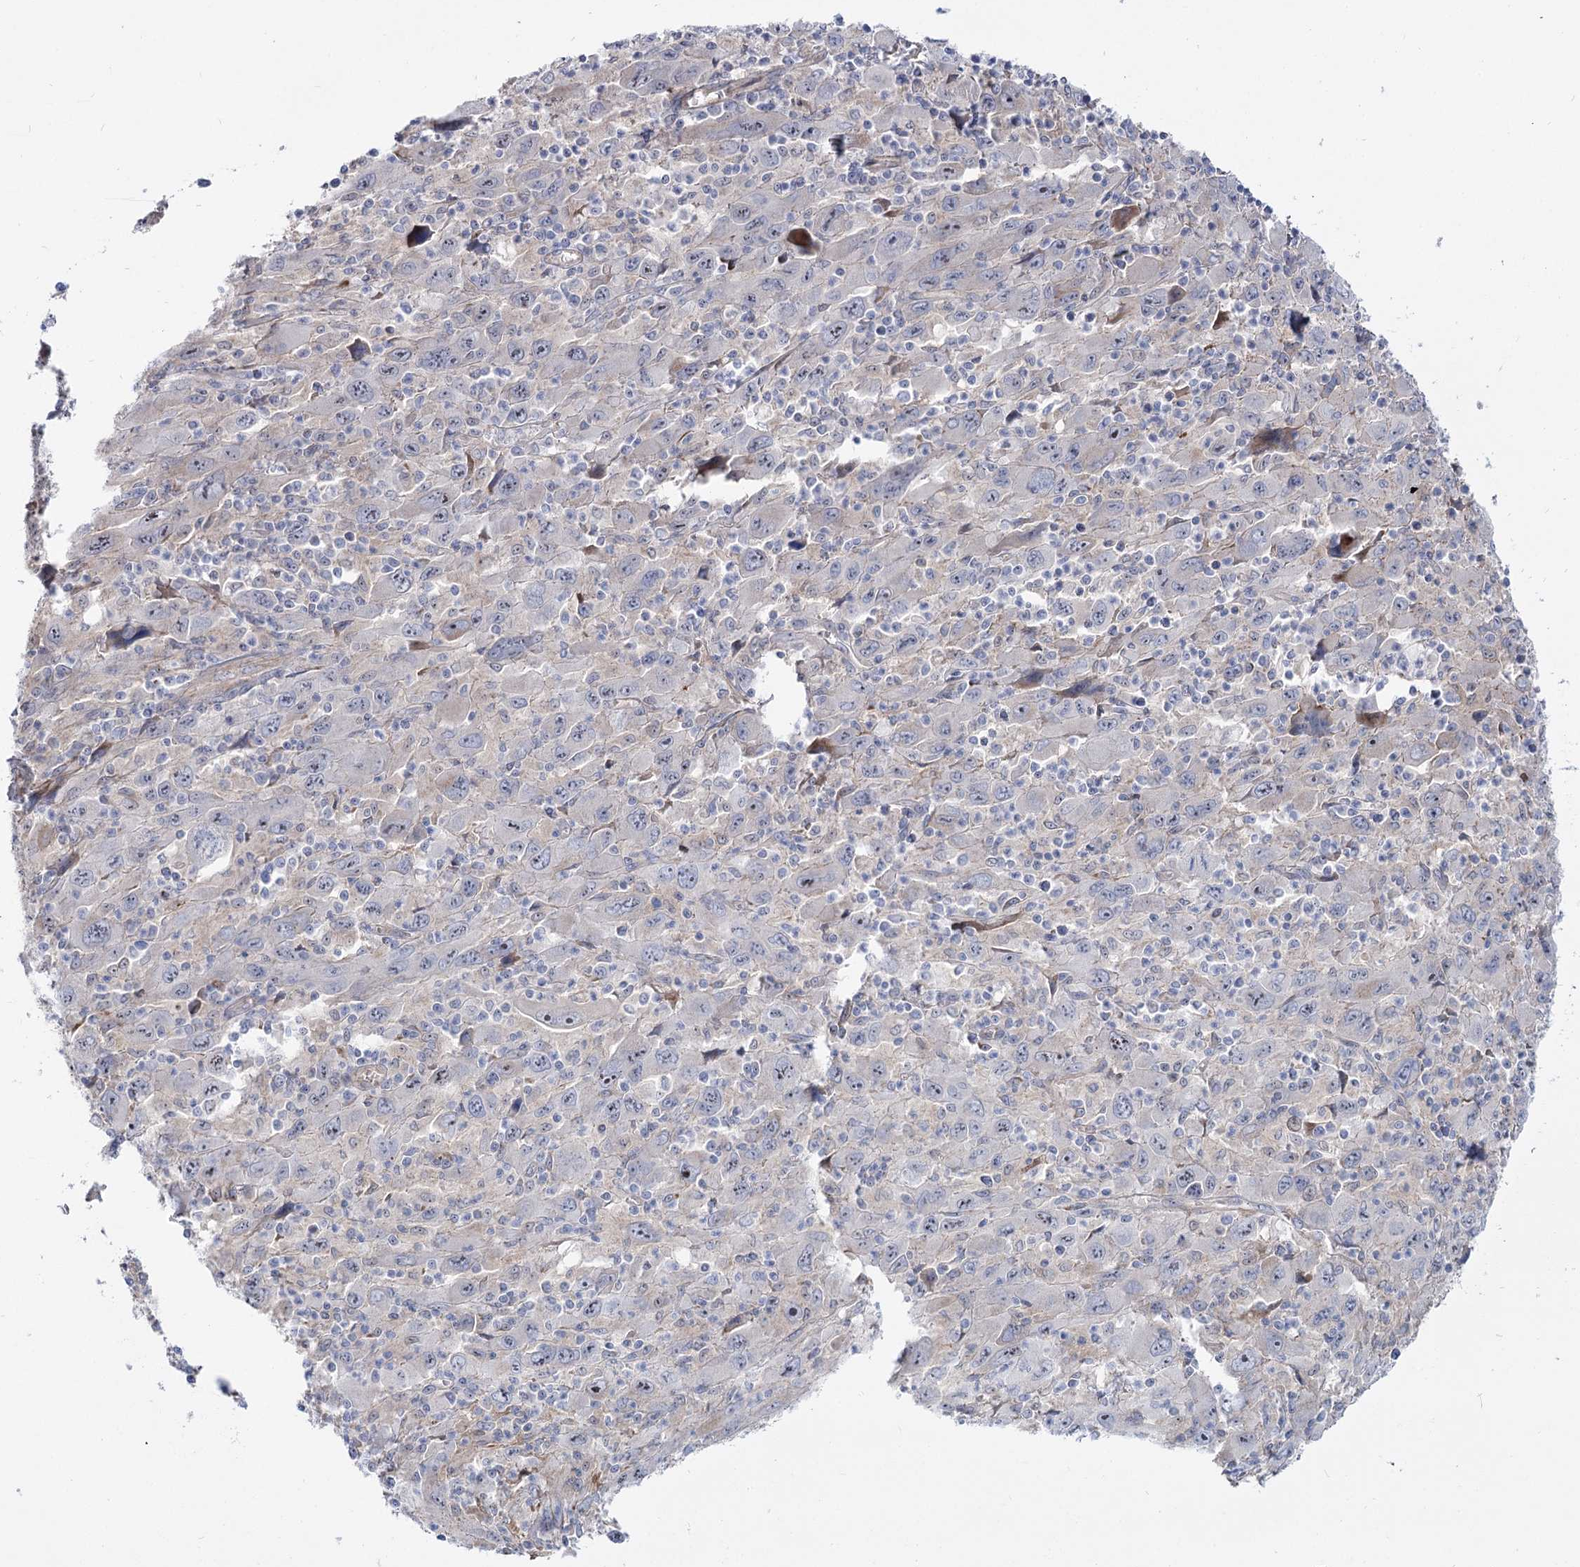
{"staining": {"intensity": "moderate", "quantity": "<25%", "location": "nuclear"}, "tissue": "melanoma", "cell_type": "Tumor cells", "image_type": "cancer", "snomed": [{"axis": "morphology", "description": "Malignant melanoma, Metastatic site"}, {"axis": "topography", "description": "Skin"}], "caption": "High-power microscopy captured an immunohistochemistry (IHC) histopathology image of melanoma, revealing moderate nuclear staining in approximately <25% of tumor cells. The staining is performed using DAB (3,3'-diaminobenzidine) brown chromogen to label protein expression. The nuclei are counter-stained blue using hematoxylin.", "gene": "SUOX", "patient": {"sex": "female", "age": 56}}